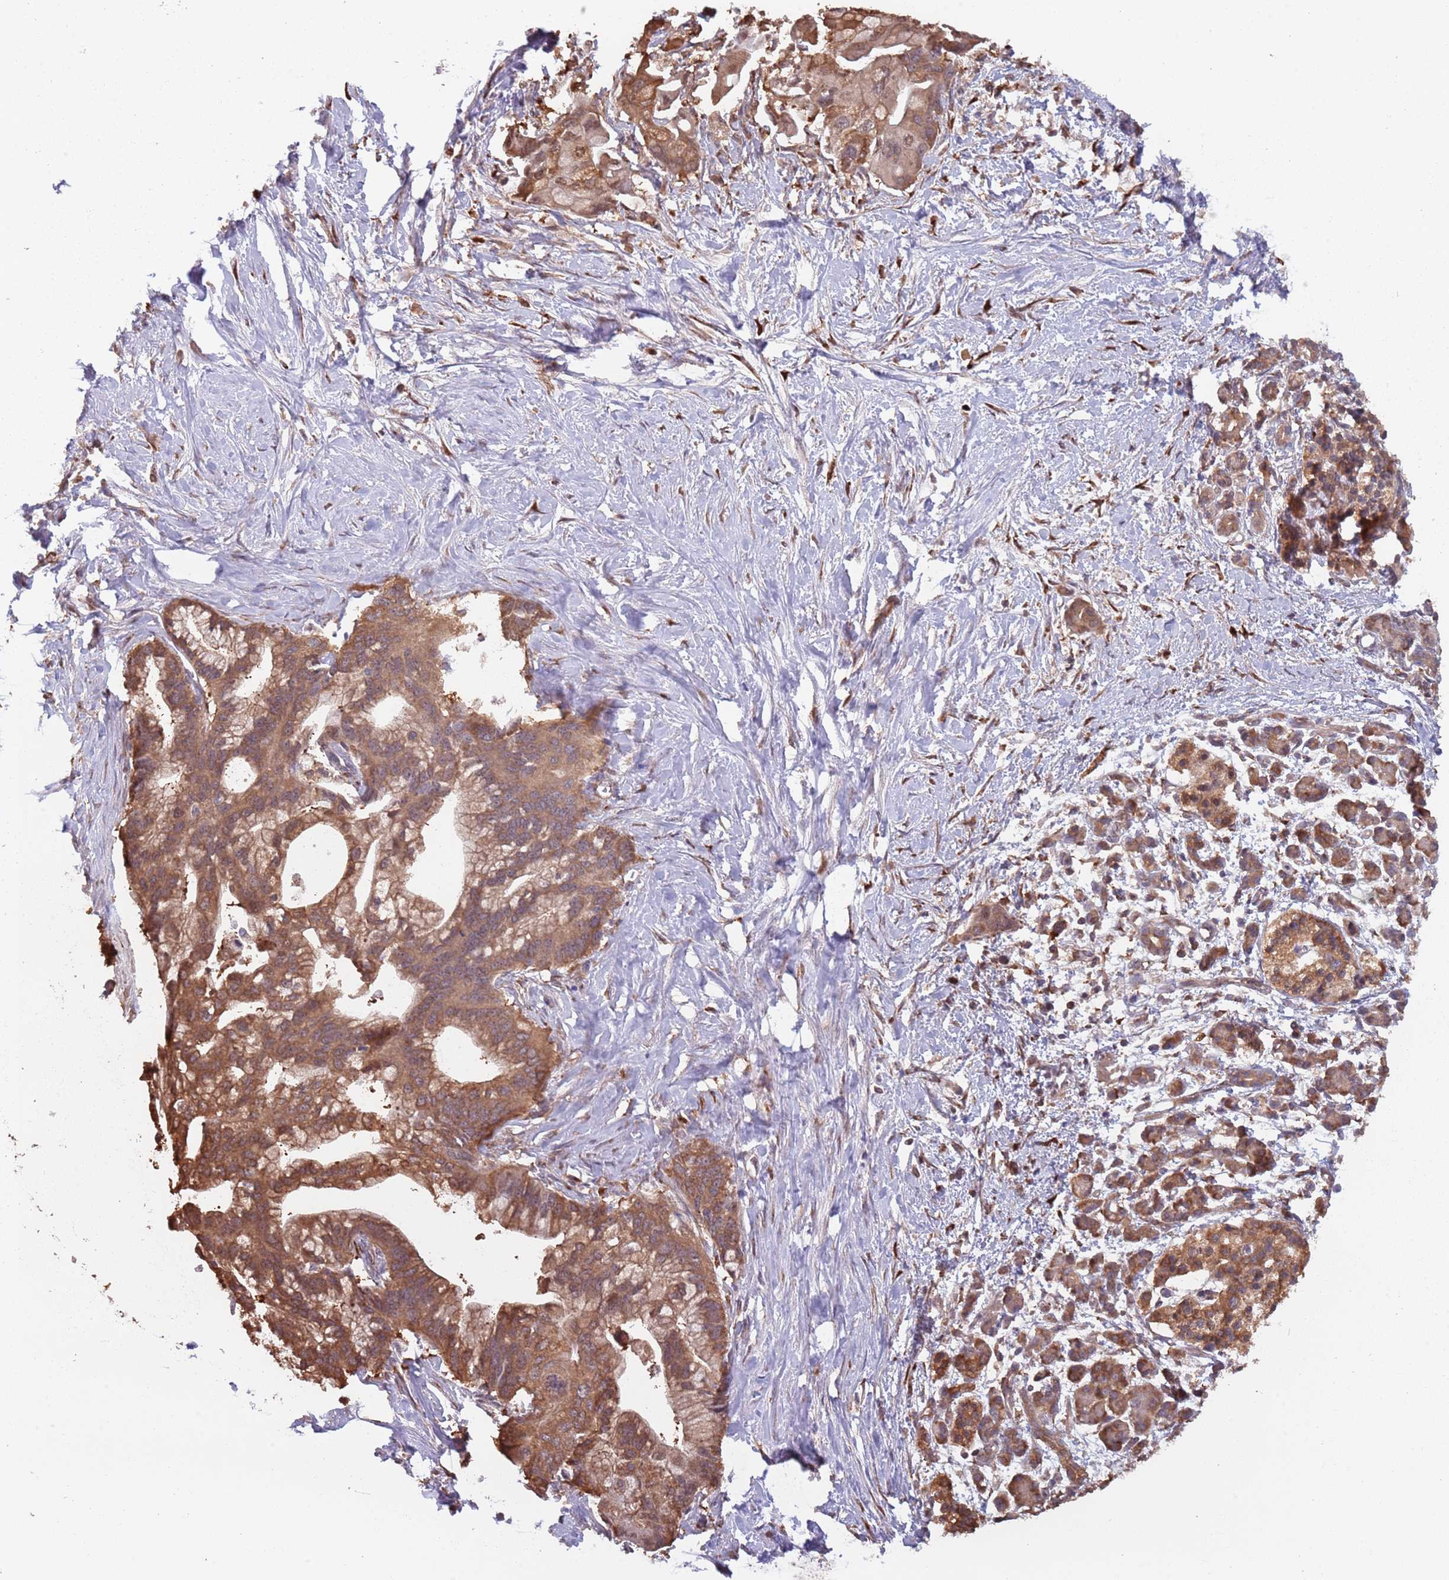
{"staining": {"intensity": "strong", "quantity": ">75%", "location": "cytoplasmic/membranous"}, "tissue": "pancreatic cancer", "cell_type": "Tumor cells", "image_type": "cancer", "snomed": [{"axis": "morphology", "description": "Adenocarcinoma, NOS"}, {"axis": "topography", "description": "Pancreas"}], "caption": "Immunohistochemistry (IHC) staining of pancreatic adenocarcinoma, which demonstrates high levels of strong cytoplasmic/membranous expression in approximately >75% of tumor cells indicating strong cytoplasmic/membranous protein positivity. The staining was performed using DAB (brown) for protein detection and nuclei were counterstained in hematoxylin (blue).", "gene": "COG4", "patient": {"sex": "male", "age": 68}}